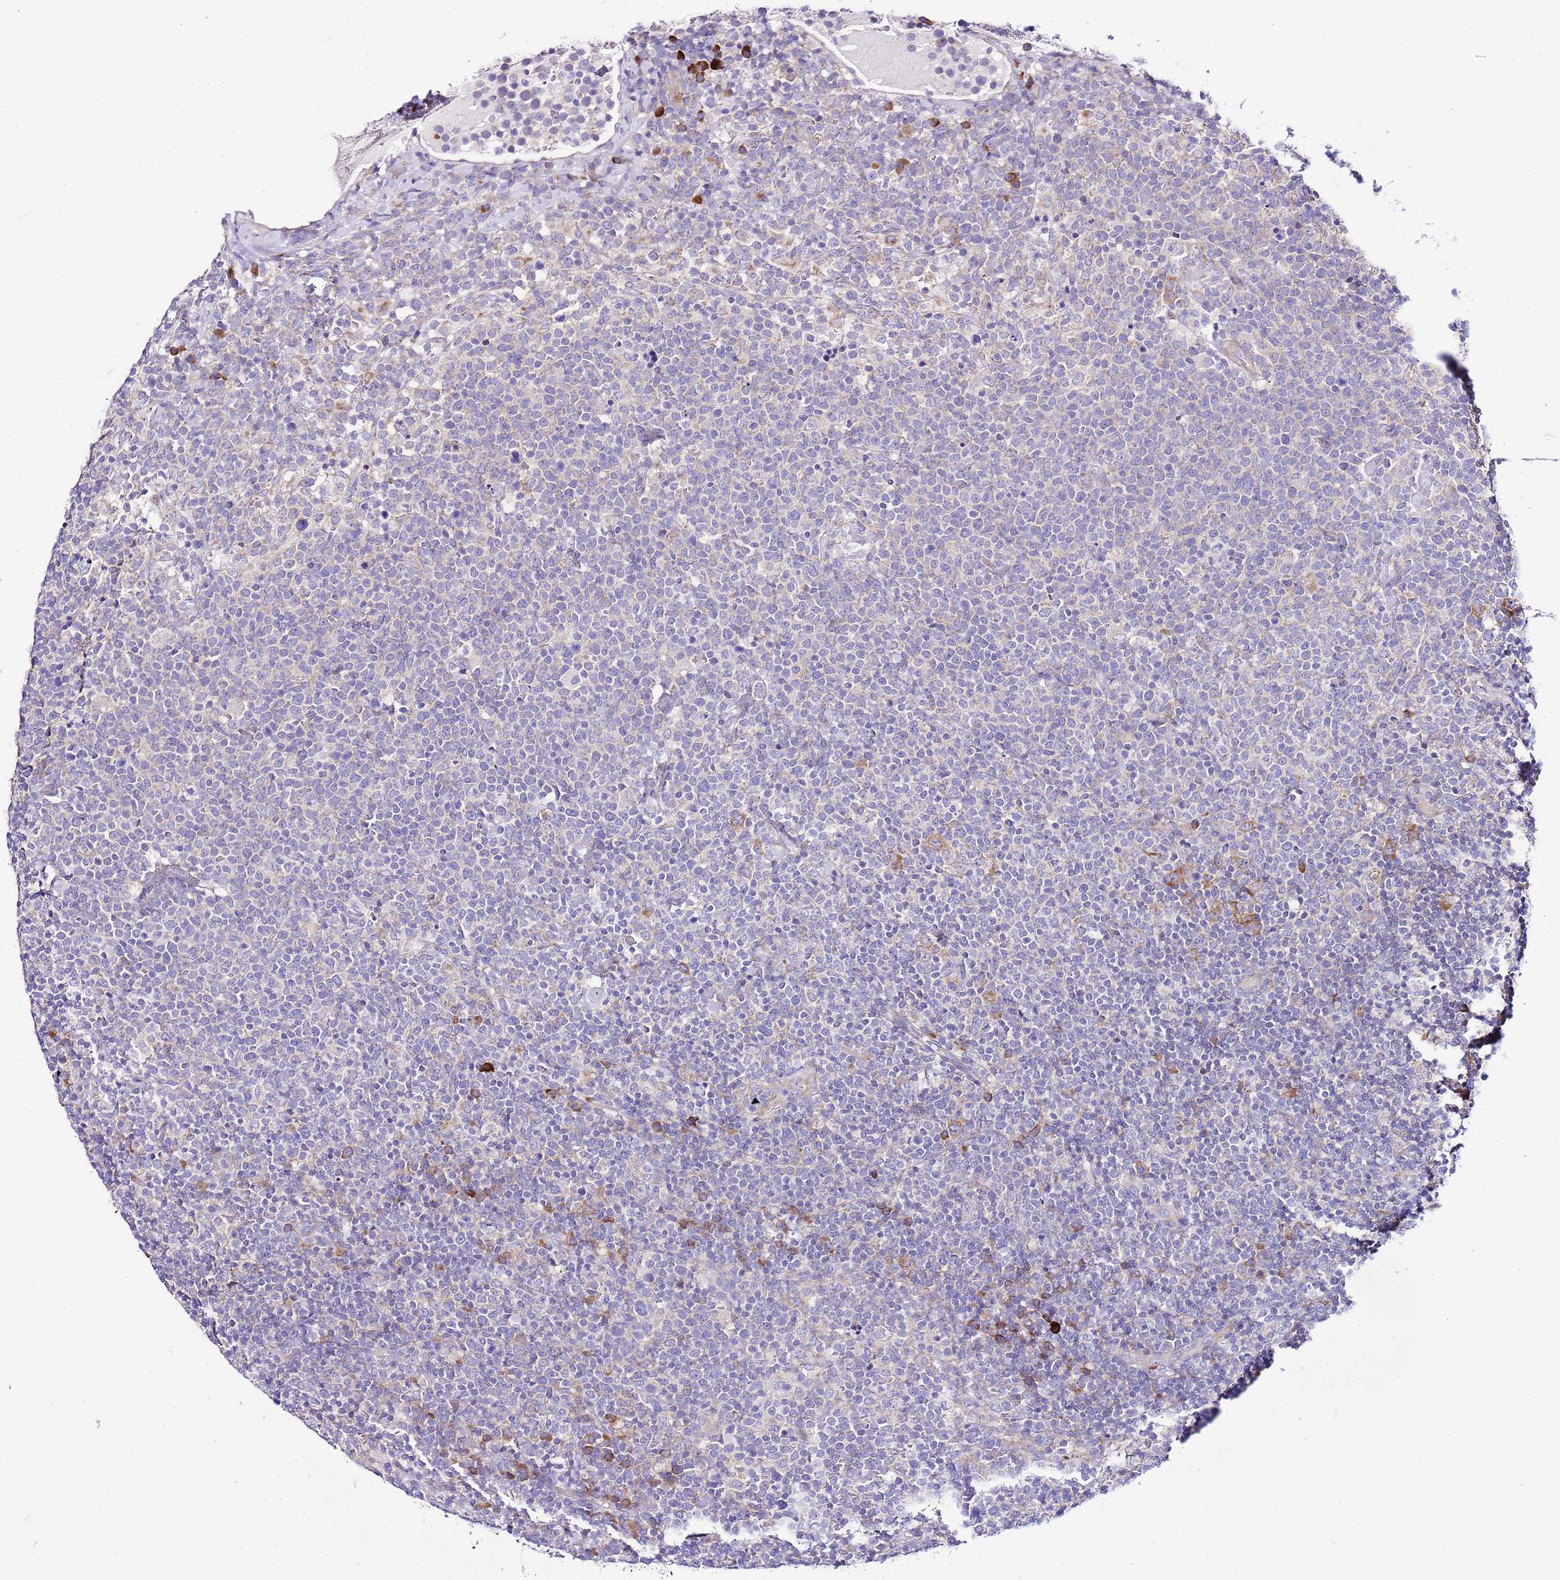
{"staining": {"intensity": "negative", "quantity": "none", "location": "none"}, "tissue": "lymphoma", "cell_type": "Tumor cells", "image_type": "cancer", "snomed": [{"axis": "morphology", "description": "Malignant lymphoma, non-Hodgkin's type, High grade"}, {"axis": "topography", "description": "Lymph node"}], "caption": "Photomicrograph shows no significant protein staining in tumor cells of high-grade malignant lymphoma, non-Hodgkin's type. (Stains: DAB immunohistochemistry (IHC) with hematoxylin counter stain, Microscopy: brightfield microscopy at high magnification).", "gene": "RPS10", "patient": {"sex": "male", "age": 61}}